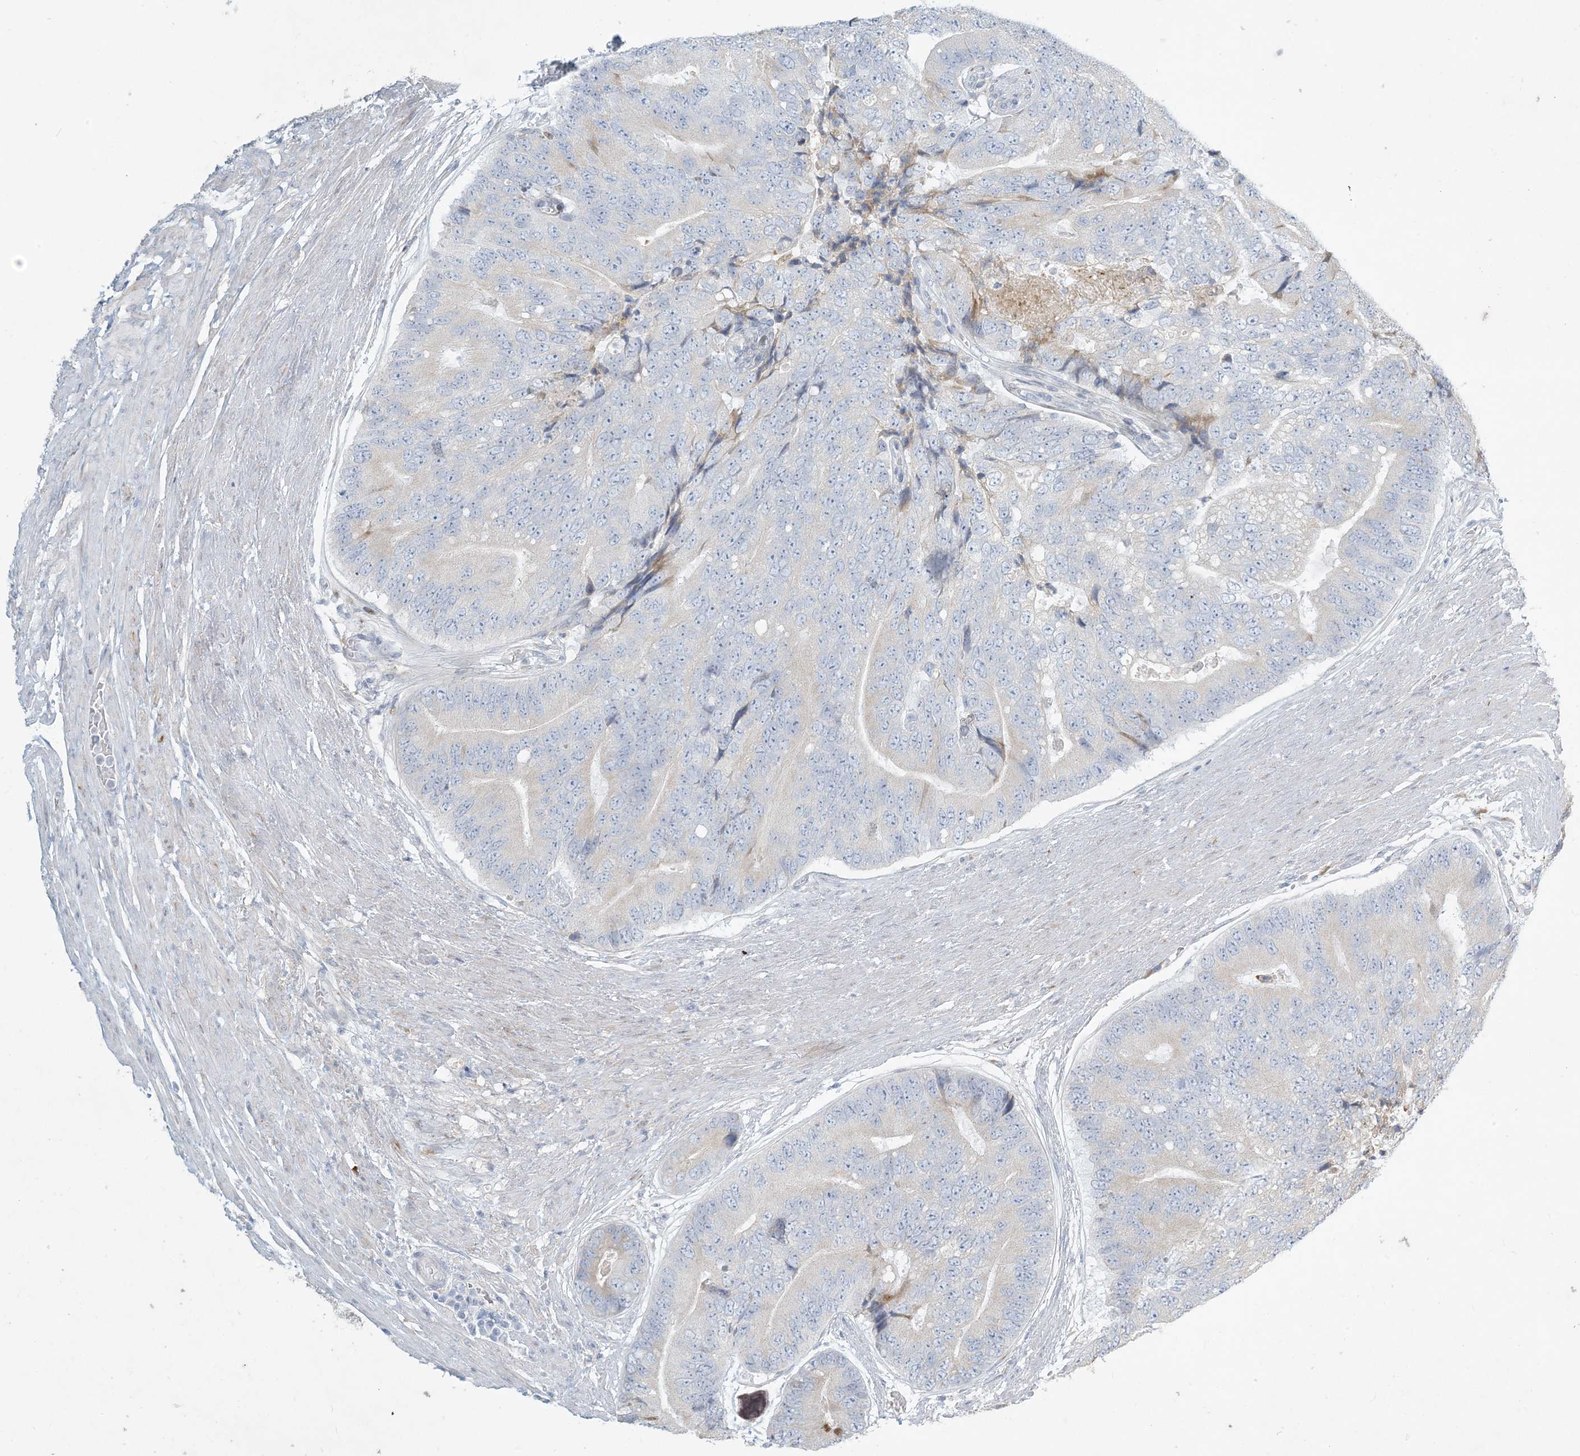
{"staining": {"intensity": "negative", "quantity": "none", "location": "none"}, "tissue": "prostate cancer", "cell_type": "Tumor cells", "image_type": "cancer", "snomed": [{"axis": "morphology", "description": "Adenocarcinoma, High grade"}, {"axis": "topography", "description": "Prostate"}], "caption": "This is an immunohistochemistry photomicrograph of prostate cancer (adenocarcinoma (high-grade)). There is no expression in tumor cells.", "gene": "ZNF385D", "patient": {"sex": "male", "age": 70}}